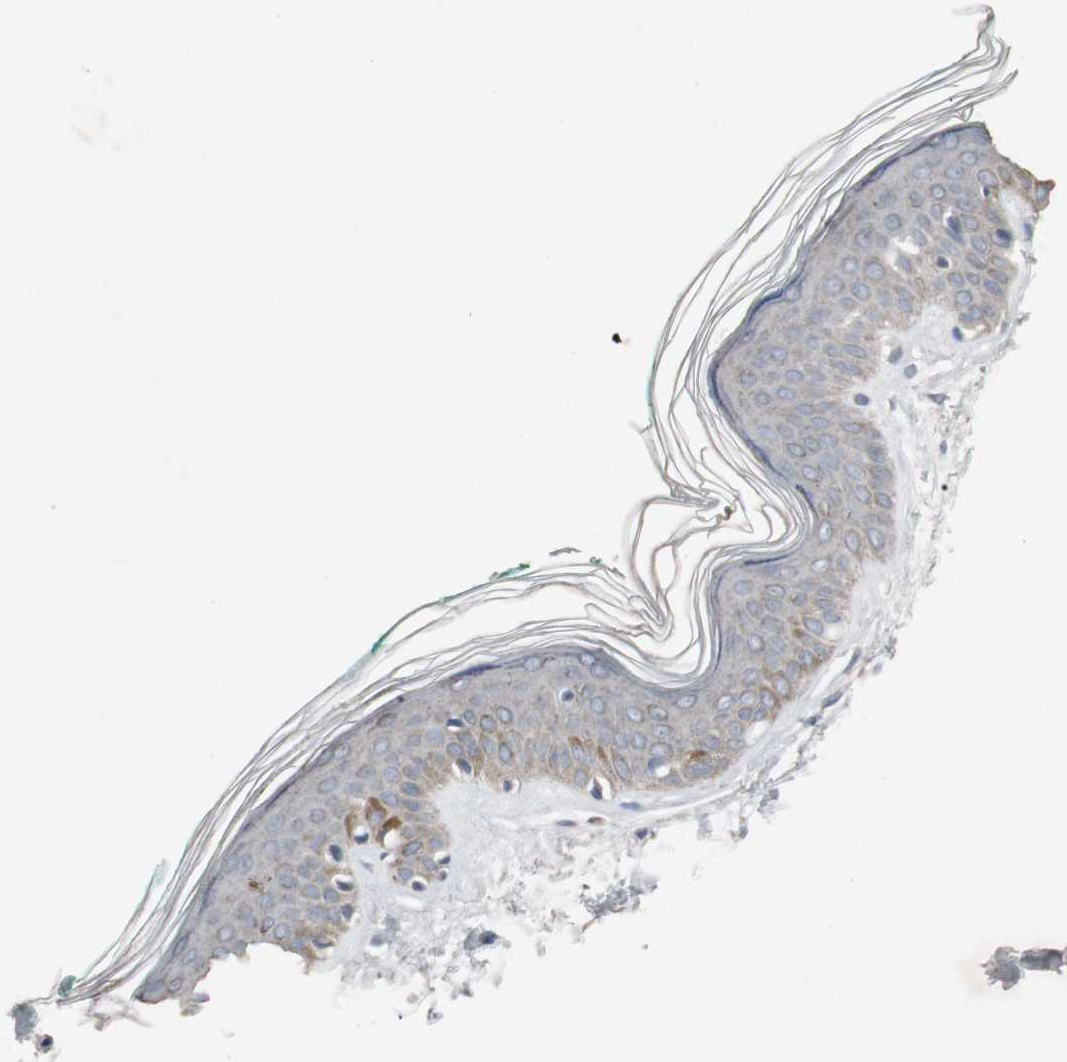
{"staining": {"intensity": "negative", "quantity": "none", "location": "none"}, "tissue": "skin", "cell_type": "Fibroblasts", "image_type": "normal", "snomed": [{"axis": "morphology", "description": "Normal tissue, NOS"}, {"axis": "topography", "description": "Skin"}], "caption": "Photomicrograph shows no significant protein positivity in fibroblasts of benign skin. (DAB (3,3'-diaminobenzidine) IHC with hematoxylin counter stain).", "gene": "ACAA1", "patient": {"sex": "male", "age": 71}}